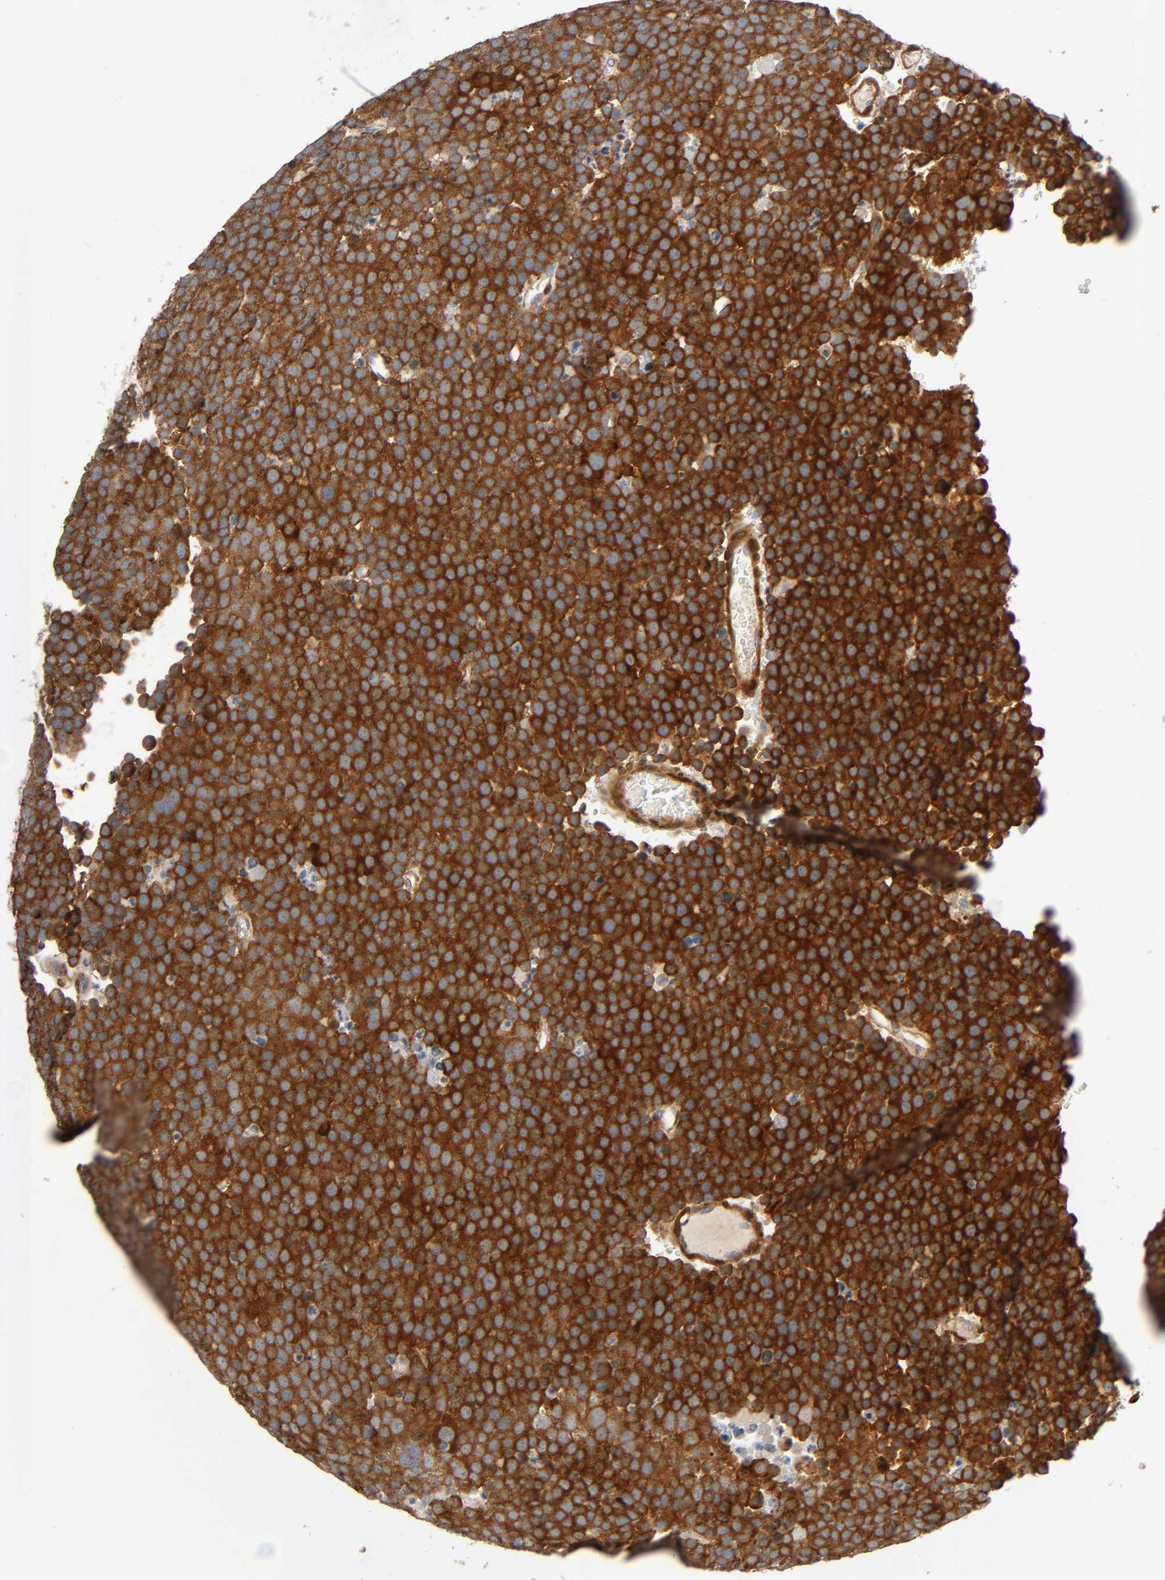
{"staining": {"intensity": "strong", "quantity": ">75%", "location": "cytoplasmic/membranous"}, "tissue": "testis cancer", "cell_type": "Tumor cells", "image_type": "cancer", "snomed": [{"axis": "morphology", "description": "Seminoma, NOS"}, {"axis": "topography", "description": "Testis"}], "caption": "A histopathology image of testis seminoma stained for a protein reveals strong cytoplasmic/membranous brown staining in tumor cells.", "gene": "PTK2", "patient": {"sex": "male", "age": 71}}